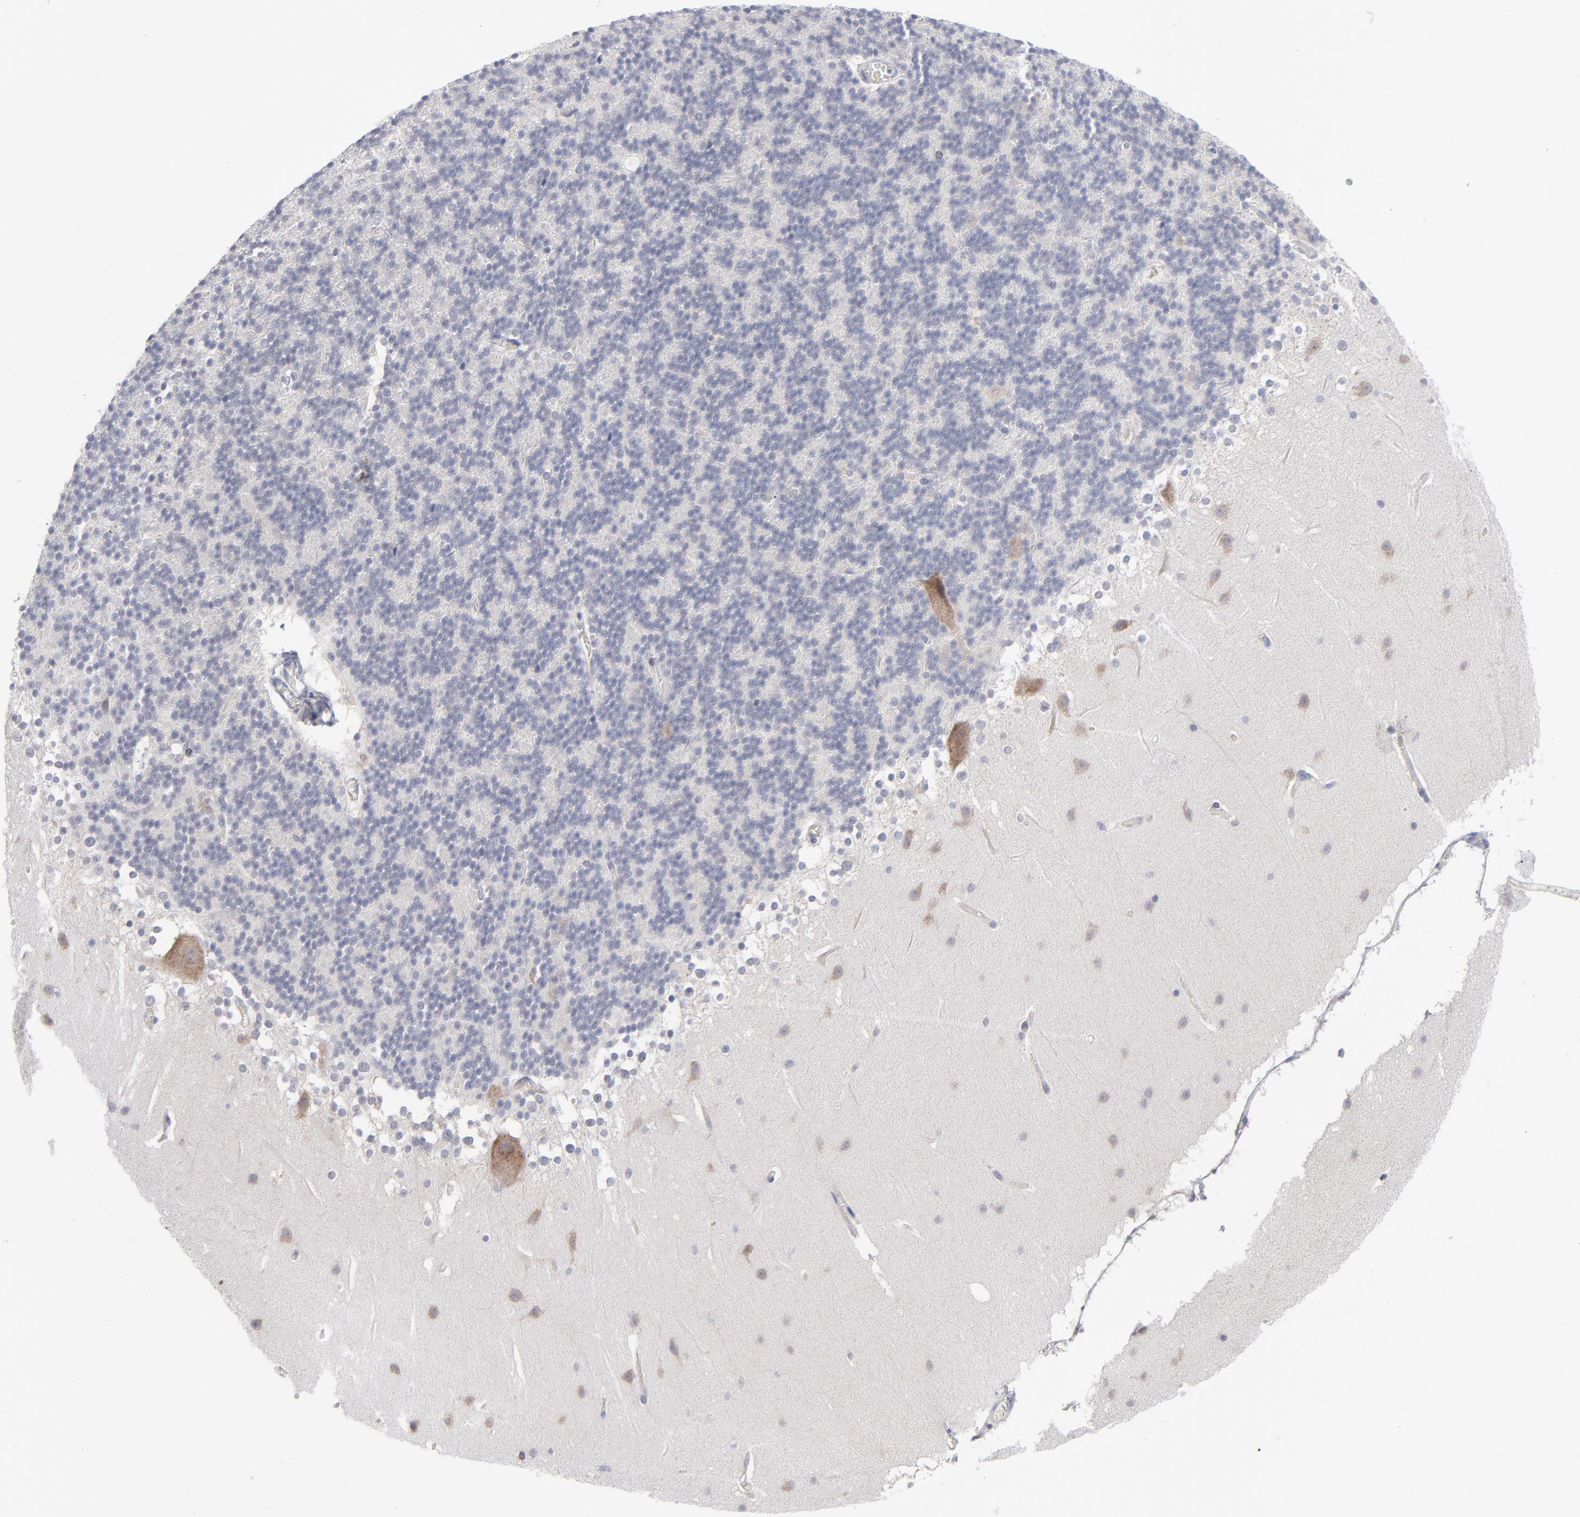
{"staining": {"intensity": "negative", "quantity": "none", "location": "none"}, "tissue": "cerebellum", "cell_type": "Cells in granular layer", "image_type": "normal", "snomed": [{"axis": "morphology", "description": "Normal tissue, NOS"}, {"axis": "topography", "description": "Cerebellum"}], "caption": "Histopathology image shows no significant protein expression in cells in granular layer of normal cerebellum. (DAB (3,3'-diaminobenzidine) IHC visualized using brightfield microscopy, high magnification).", "gene": "RPS24", "patient": {"sex": "female", "age": 19}}